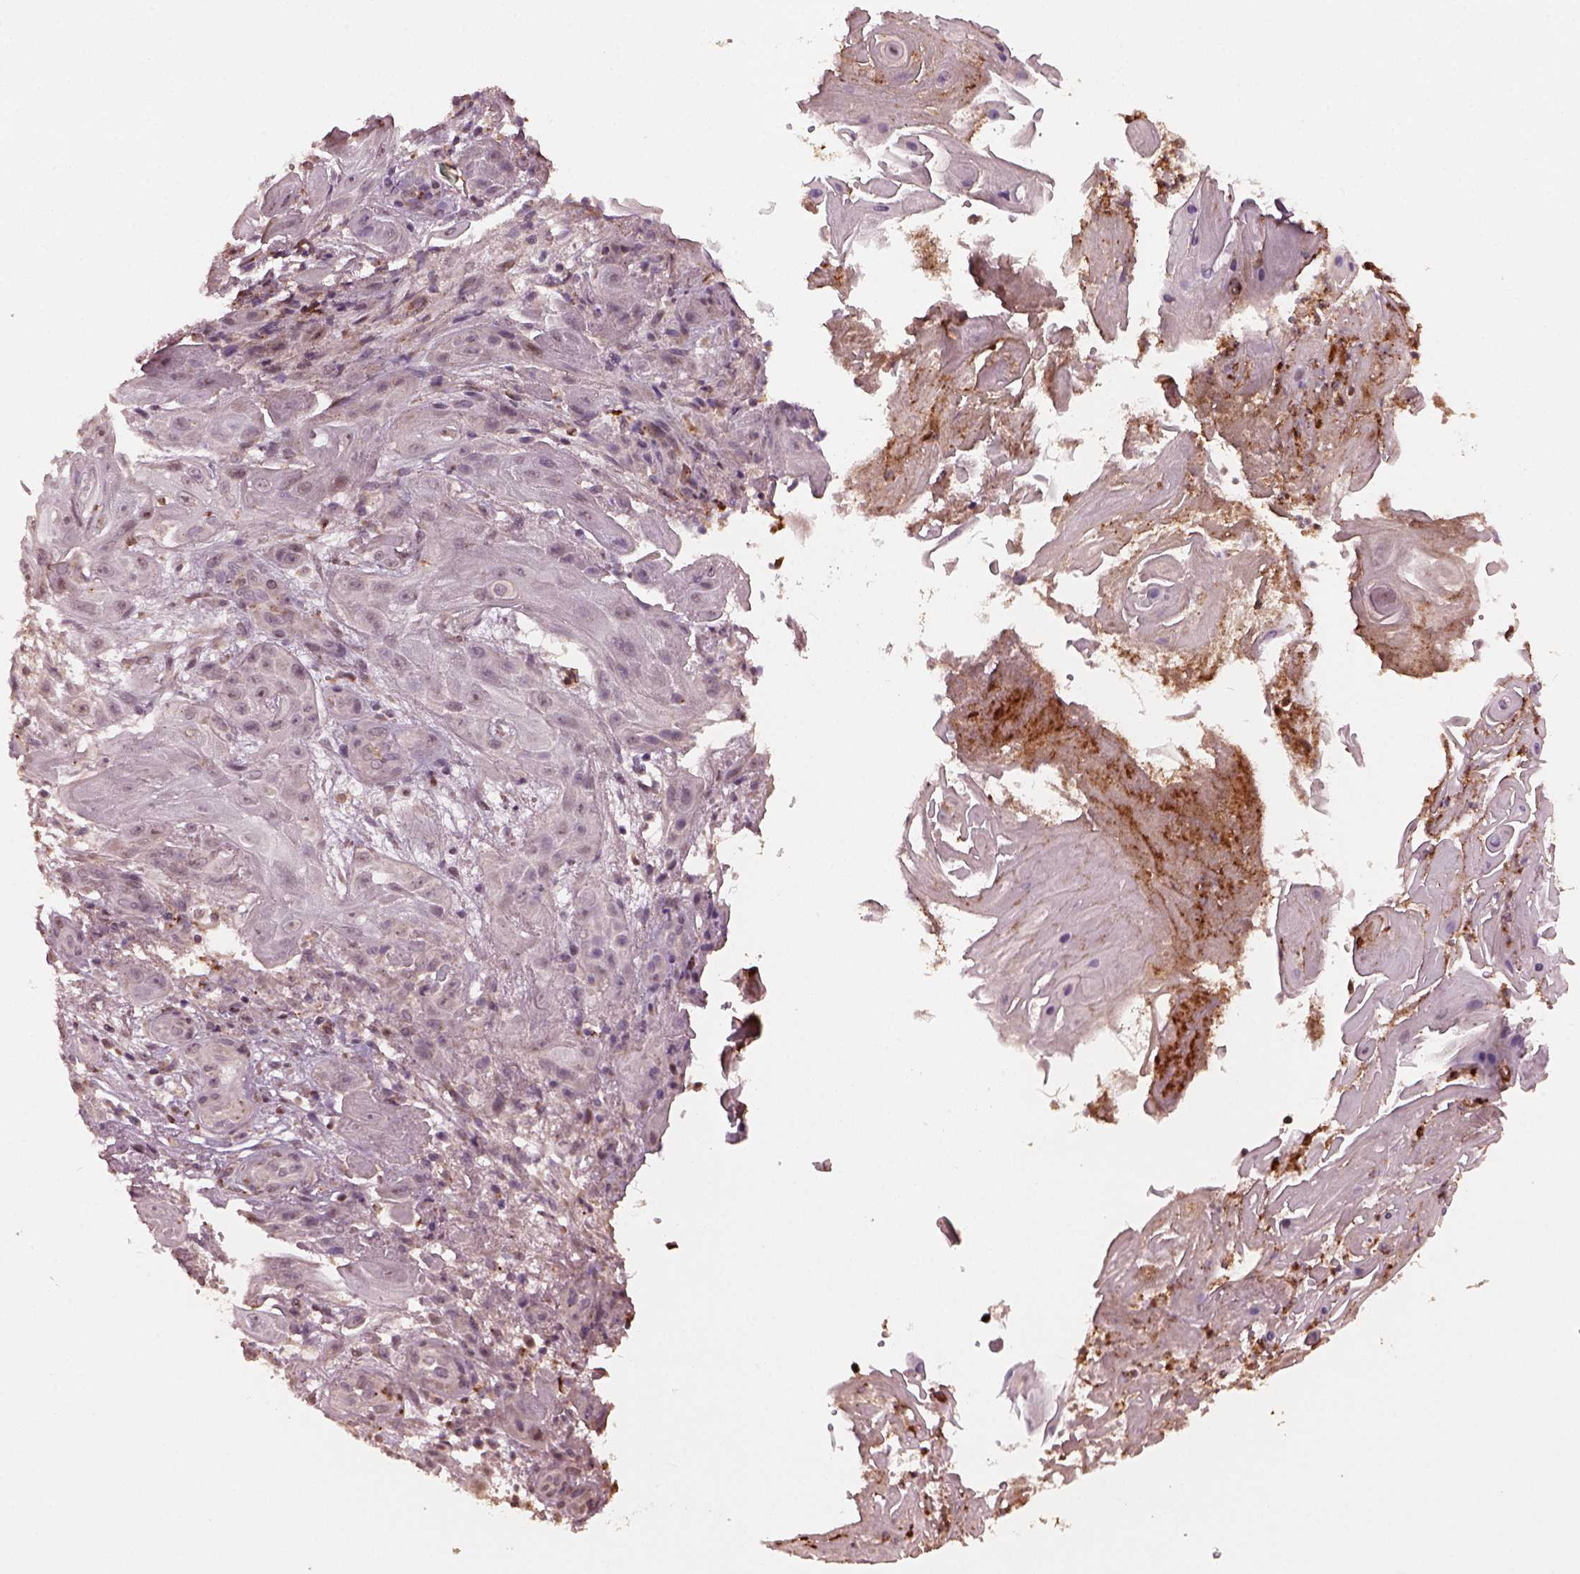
{"staining": {"intensity": "negative", "quantity": "none", "location": "none"}, "tissue": "skin cancer", "cell_type": "Tumor cells", "image_type": "cancer", "snomed": [{"axis": "morphology", "description": "Squamous cell carcinoma, NOS"}, {"axis": "topography", "description": "Skin"}], "caption": "High power microscopy micrograph of an immunohistochemistry (IHC) photomicrograph of skin cancer (squamous cell carcinoma), revealing no significant positivity in tumor cells. The staining was performed using DAB to visualize the protein expression in brown, while the nuclei were stained in blue with hematoxylin (Magnification: 20x).", "gene": "RUFY3", "patient": {"sex": "male", "age": 62}}